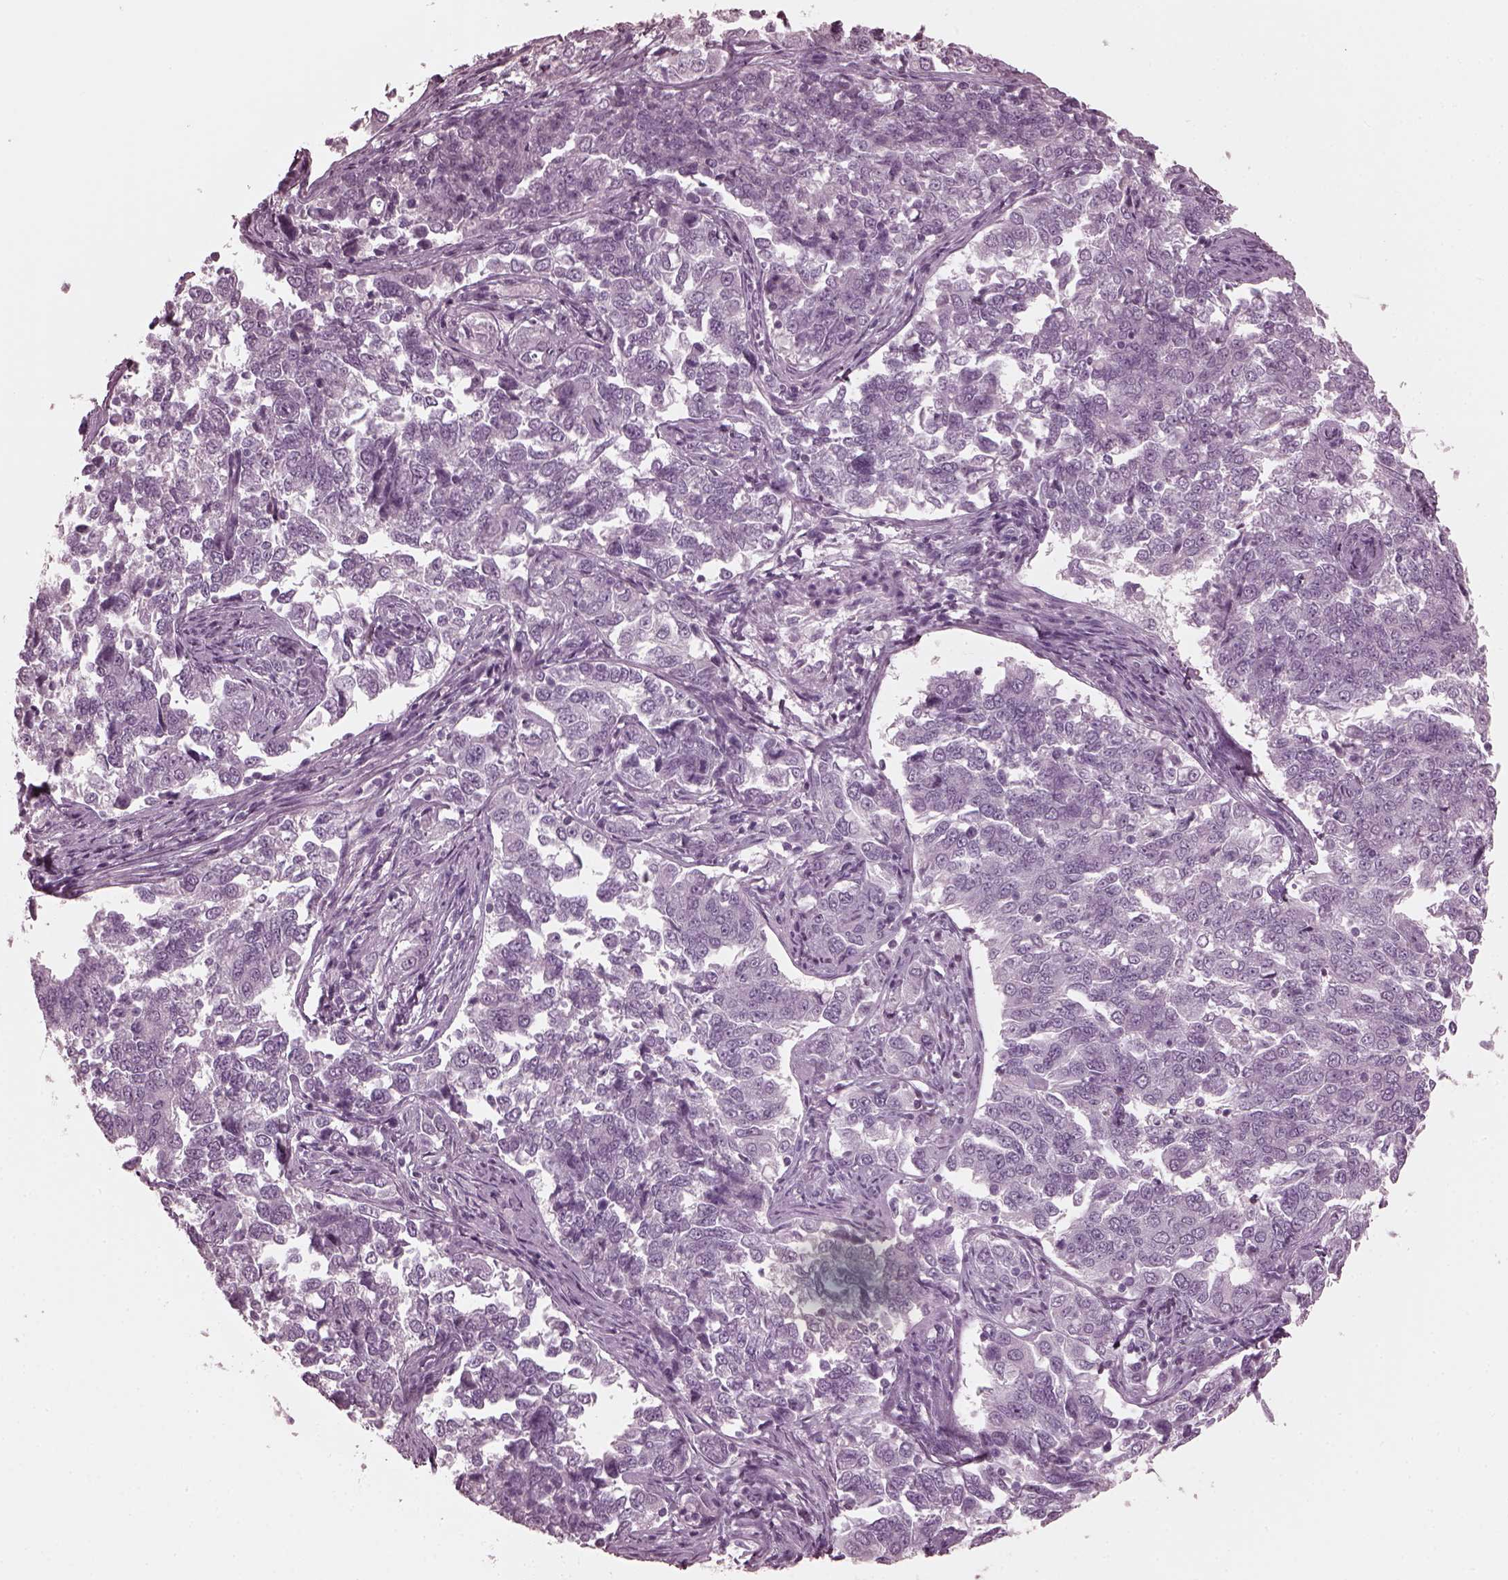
{"staining": {"intensity": "negative", "quantity": "none", "location": "none"}, "tissue": "endometrial cancer", "cell_type": "Tumor cells", "image_type": "cancer", "snomed": [{"axis": "morphology", "description": "Adenocarcinoma, NOS"}, {"axis": "topography", "description": "Endometrium"}], "caption": "The image reveals no staining of tumor cells in endometrial cancer. (Stains: DAB (3,3'-diaminobenzidine) immunohistochemistry (IHC) with hematoxylin counter stain, Microscopy: brightfield microscopy at high magnification).", "gene": "GRM6", "patient": {"sex": "female", "age": 43}}